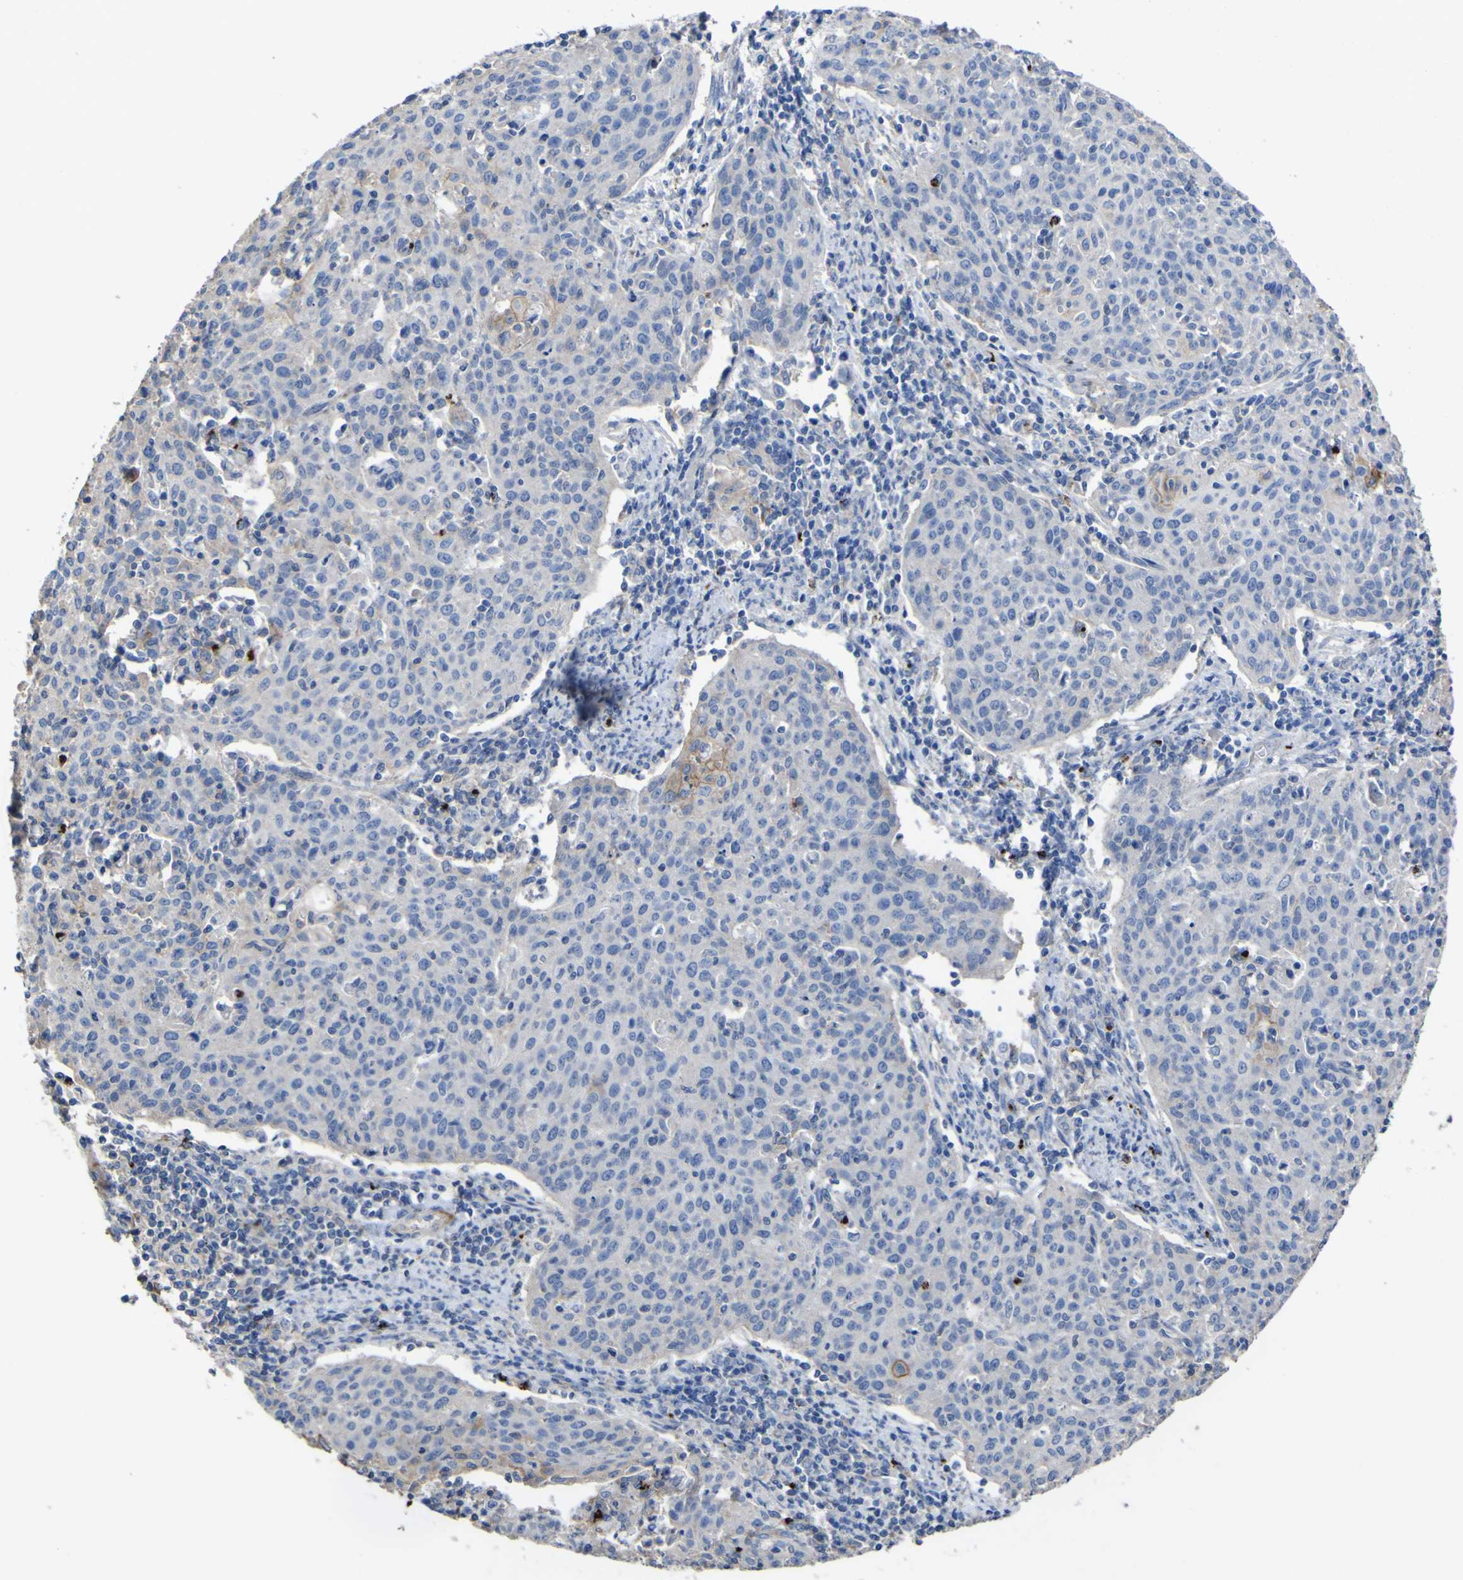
{"staining": {"intensity": "weak", "quantity": "<25%", "location": "cytoplasmic/membranous"}, "tissue": "cervical cancer", "cell_type": "Tumor cells", "image_type": "cancer", "snomed": [{"axis": "morphology", "description": "Squamous cell carcinoma, NOS"}, {"axis": "topography", "description": "Cervix"}], "caption": "An immunohistochemistry (IHC) histopathology image of squamous cell carcinoma (cervical) is shown. There is no staining in tumor cells of squamous cell carcinoma (cervical).", "gene": "AGO4", "patient": {"sex": "female", "age": 38}}